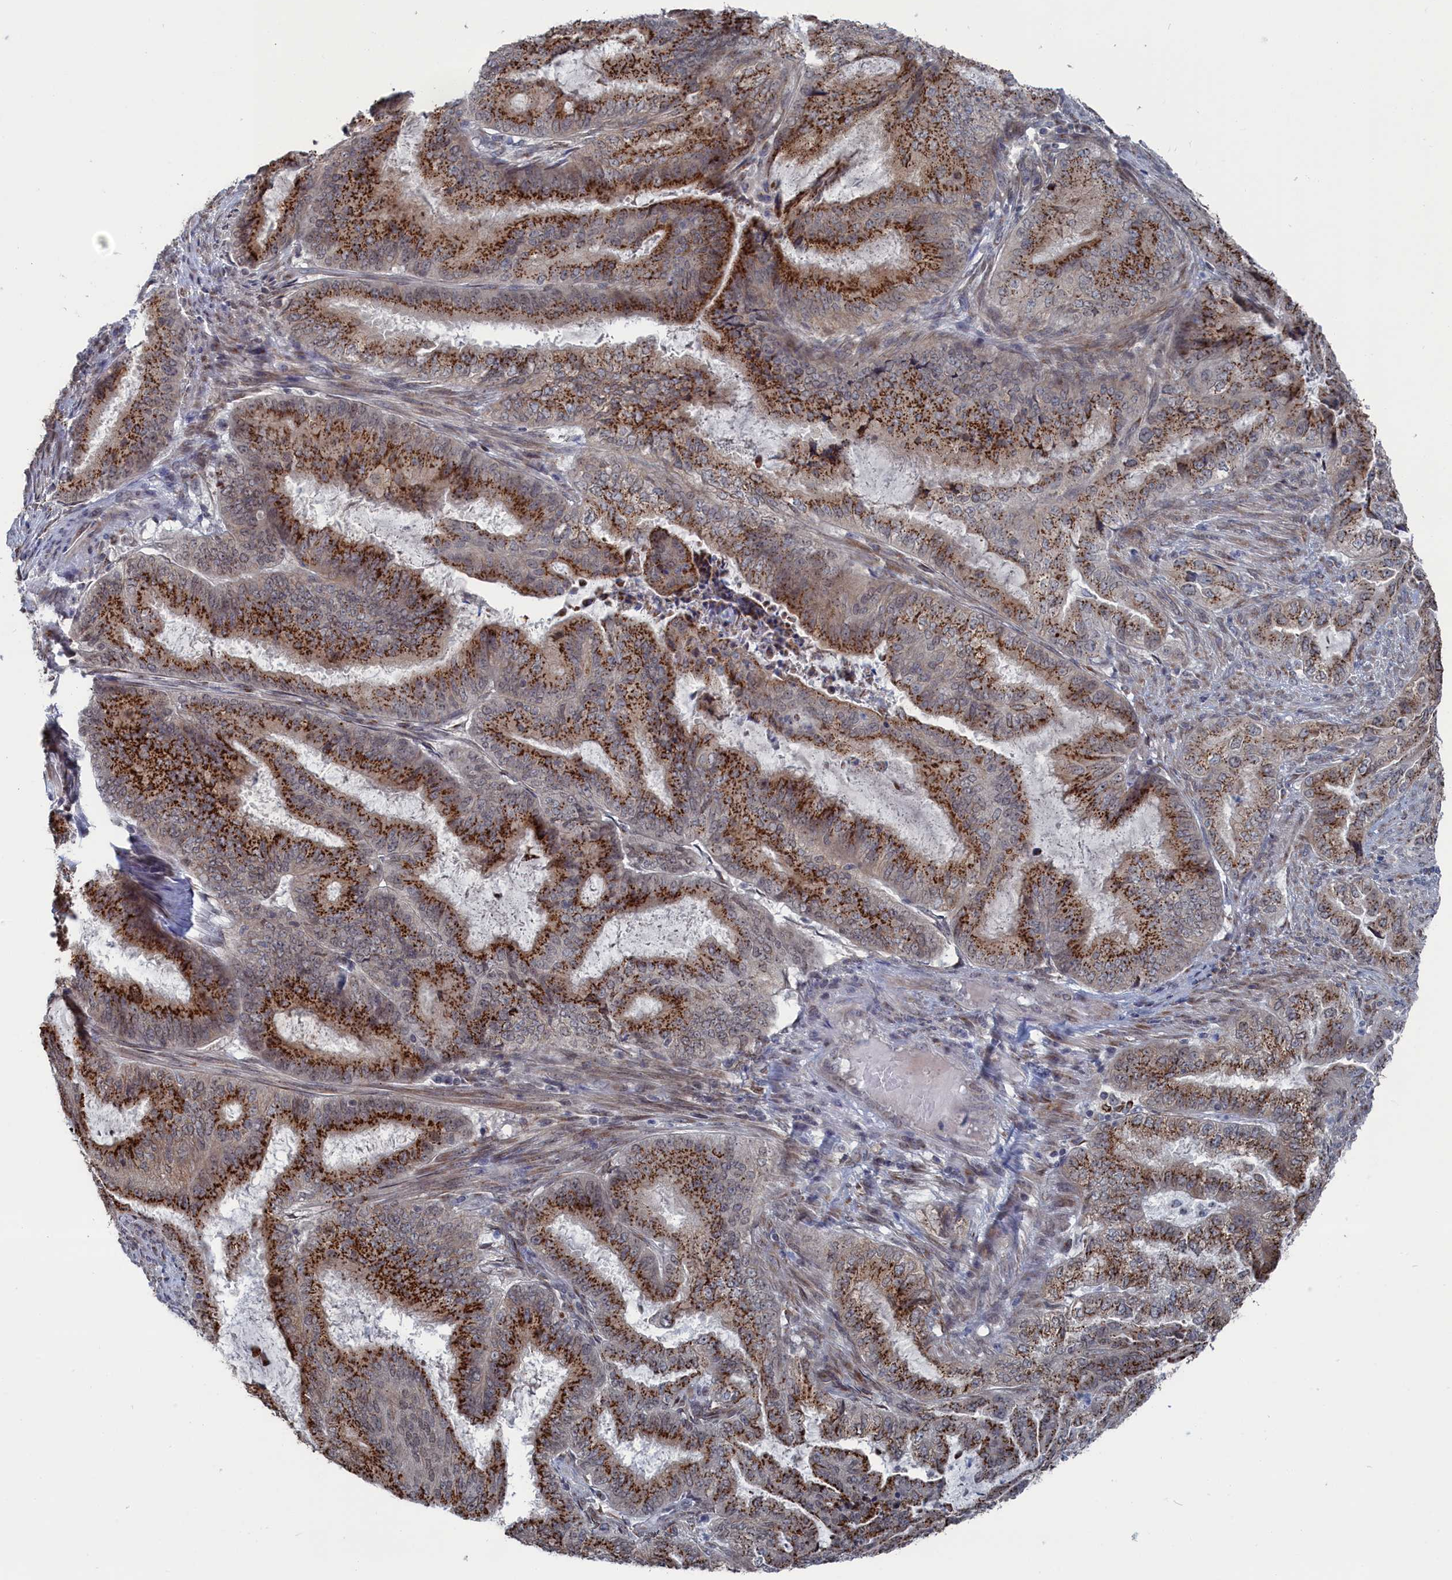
{"staining": {"intensity": "strong", "quantity": ">75%", "location": "cytoplasmic/membranous"}, "tissue": "endometrial cancer", "cell_type": "Tumor cells", "image_type": "cancer", "snomed": [{"axis": "morphology", "description": "Adenocarcinoma, NOS"}, {"axis": "topography", "description": "Endometrium"}], "caption": "An IHC micrograph of tumor tissue is shown. Protein staining in brown shows strong cytoplasmic/membranous positivity in endometrial cancer (adenocarcinoma) within tumor cells.", "gene": "IRX1", "patient": {"sex": "female", "age": 51}}